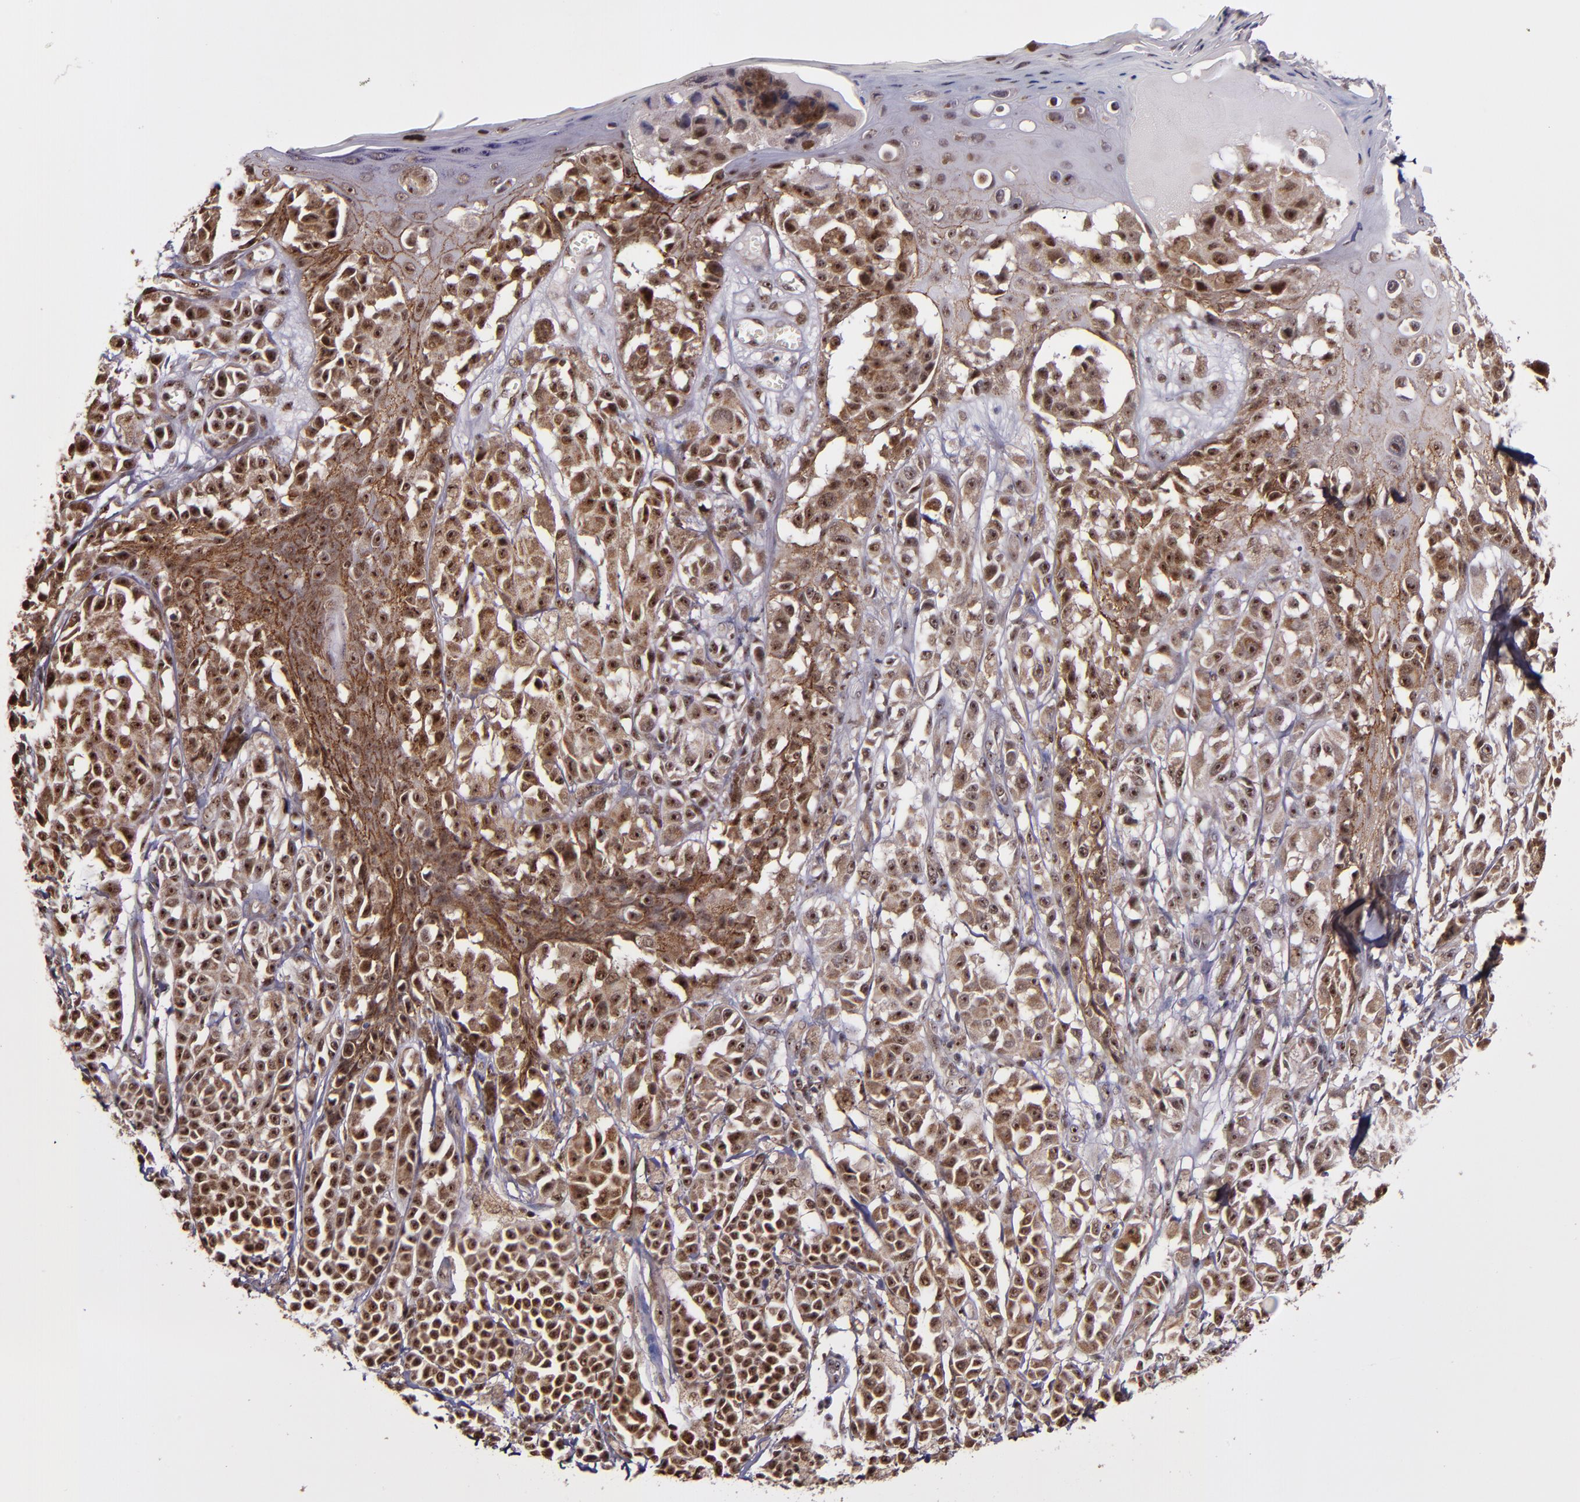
{"staining": {"intensity": "moderate", "quantity": ">75%", "location": "cytoplasmic/membranous,nuclear"}, "tissue": "melanoma", "cell_type": "Tumor cells", "image_type": "cancer", "snomed": [{"axis": "morphology", "description": "Malignant melanoma, NOS"}, {"axis": "topography", "description": "Skin"}], "caption": "A medium amount of moderate cytoplasmic/membranous and nuclear staining is seen in about >75% of tumor cells in melanoma tissue.", "gene": "CECR2", "patient": {"sex": "female", "age": 38}}